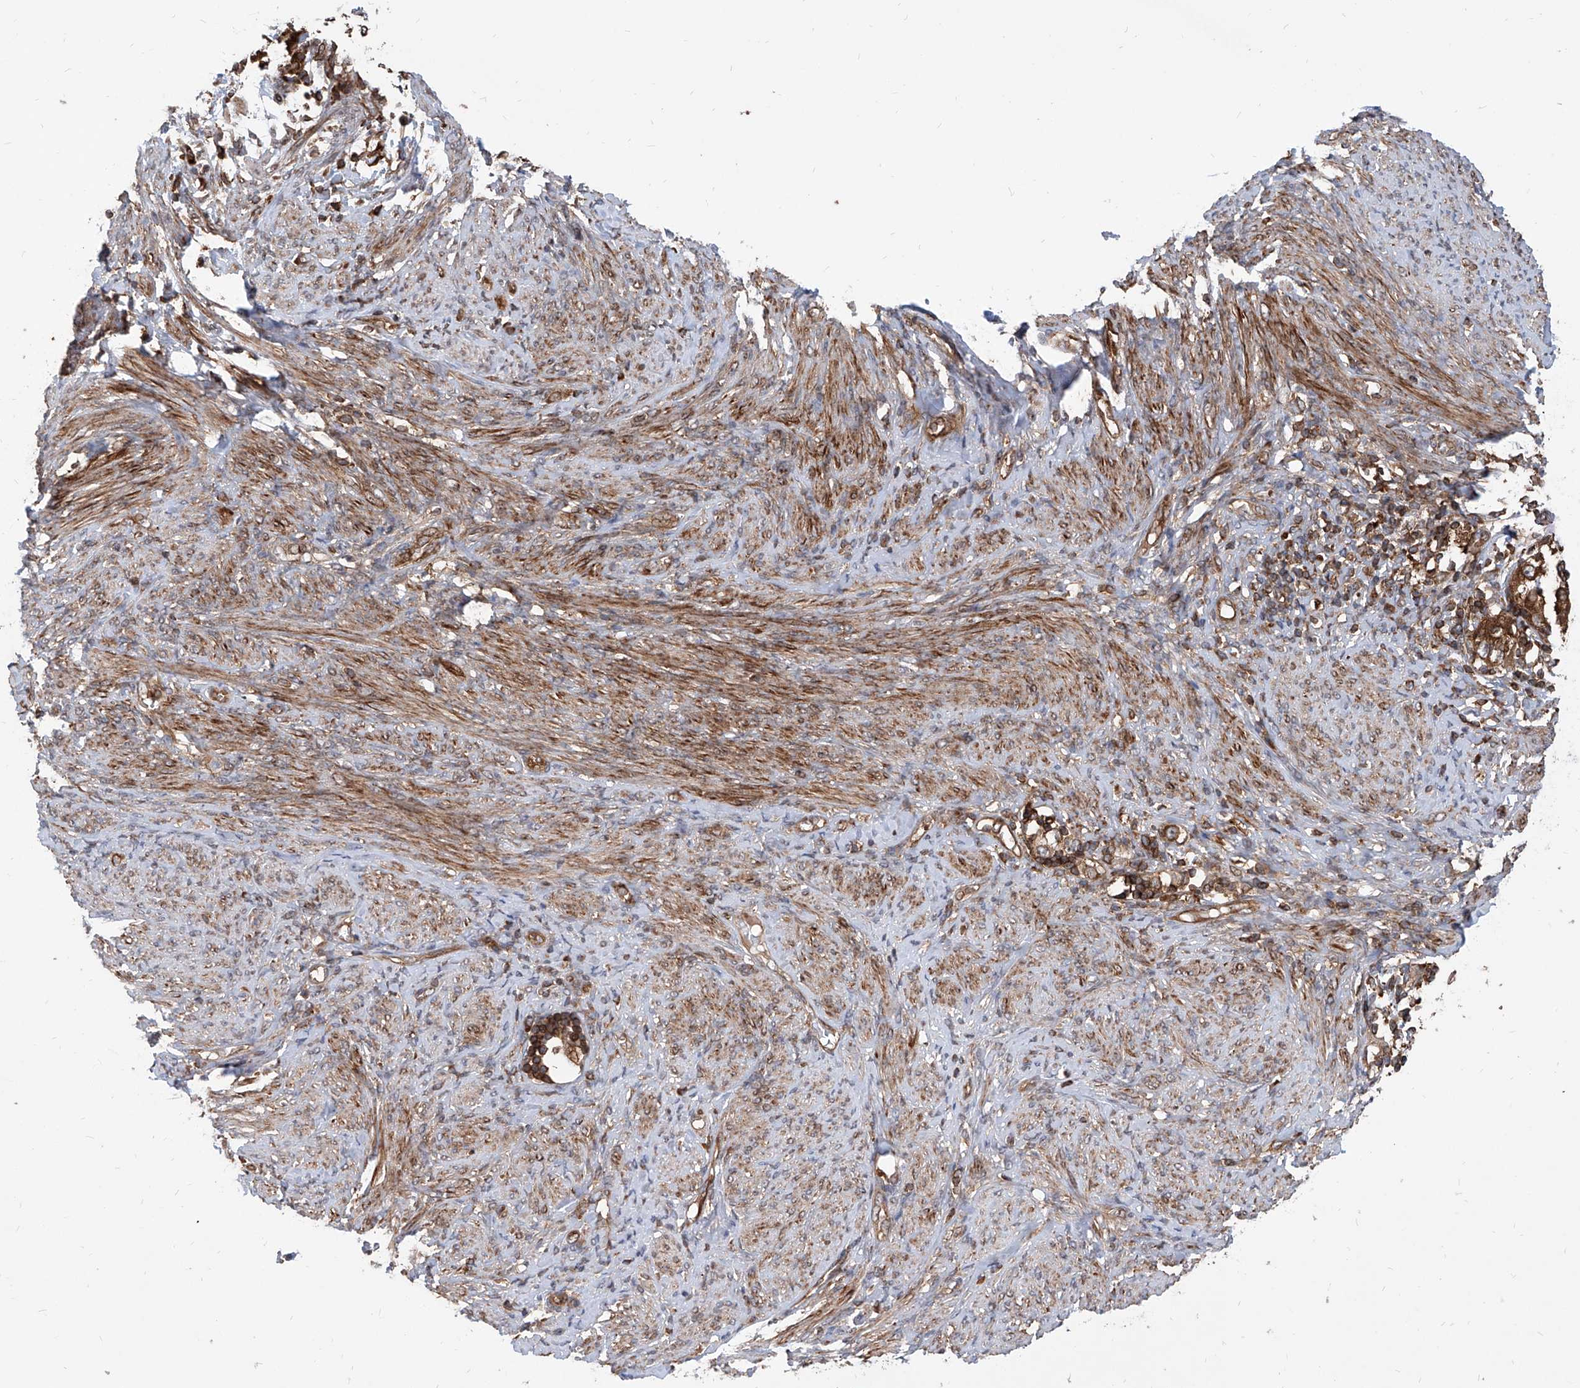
{"staining": {"intensity": "strong", "quantity": ">75%", "location": "cytoplasmic/membranous"}, "tissue": "endometrial cancer", "cell_type": "Tumor cells", "image_type": "cancer", "snomed": [{"axis": "morphology", "description": "Adenocarcinoma, NOS"}, {"axis": "topography", "description": "Endometrium"}], "caption": "Immunohistochemistry of human endometrial cancer shows high levels of strong cytoplasmic/membranous expression in about >75% of tumor cells.", "gene": "MAGED2", "patient": {"sex": "female", "age": 85}}